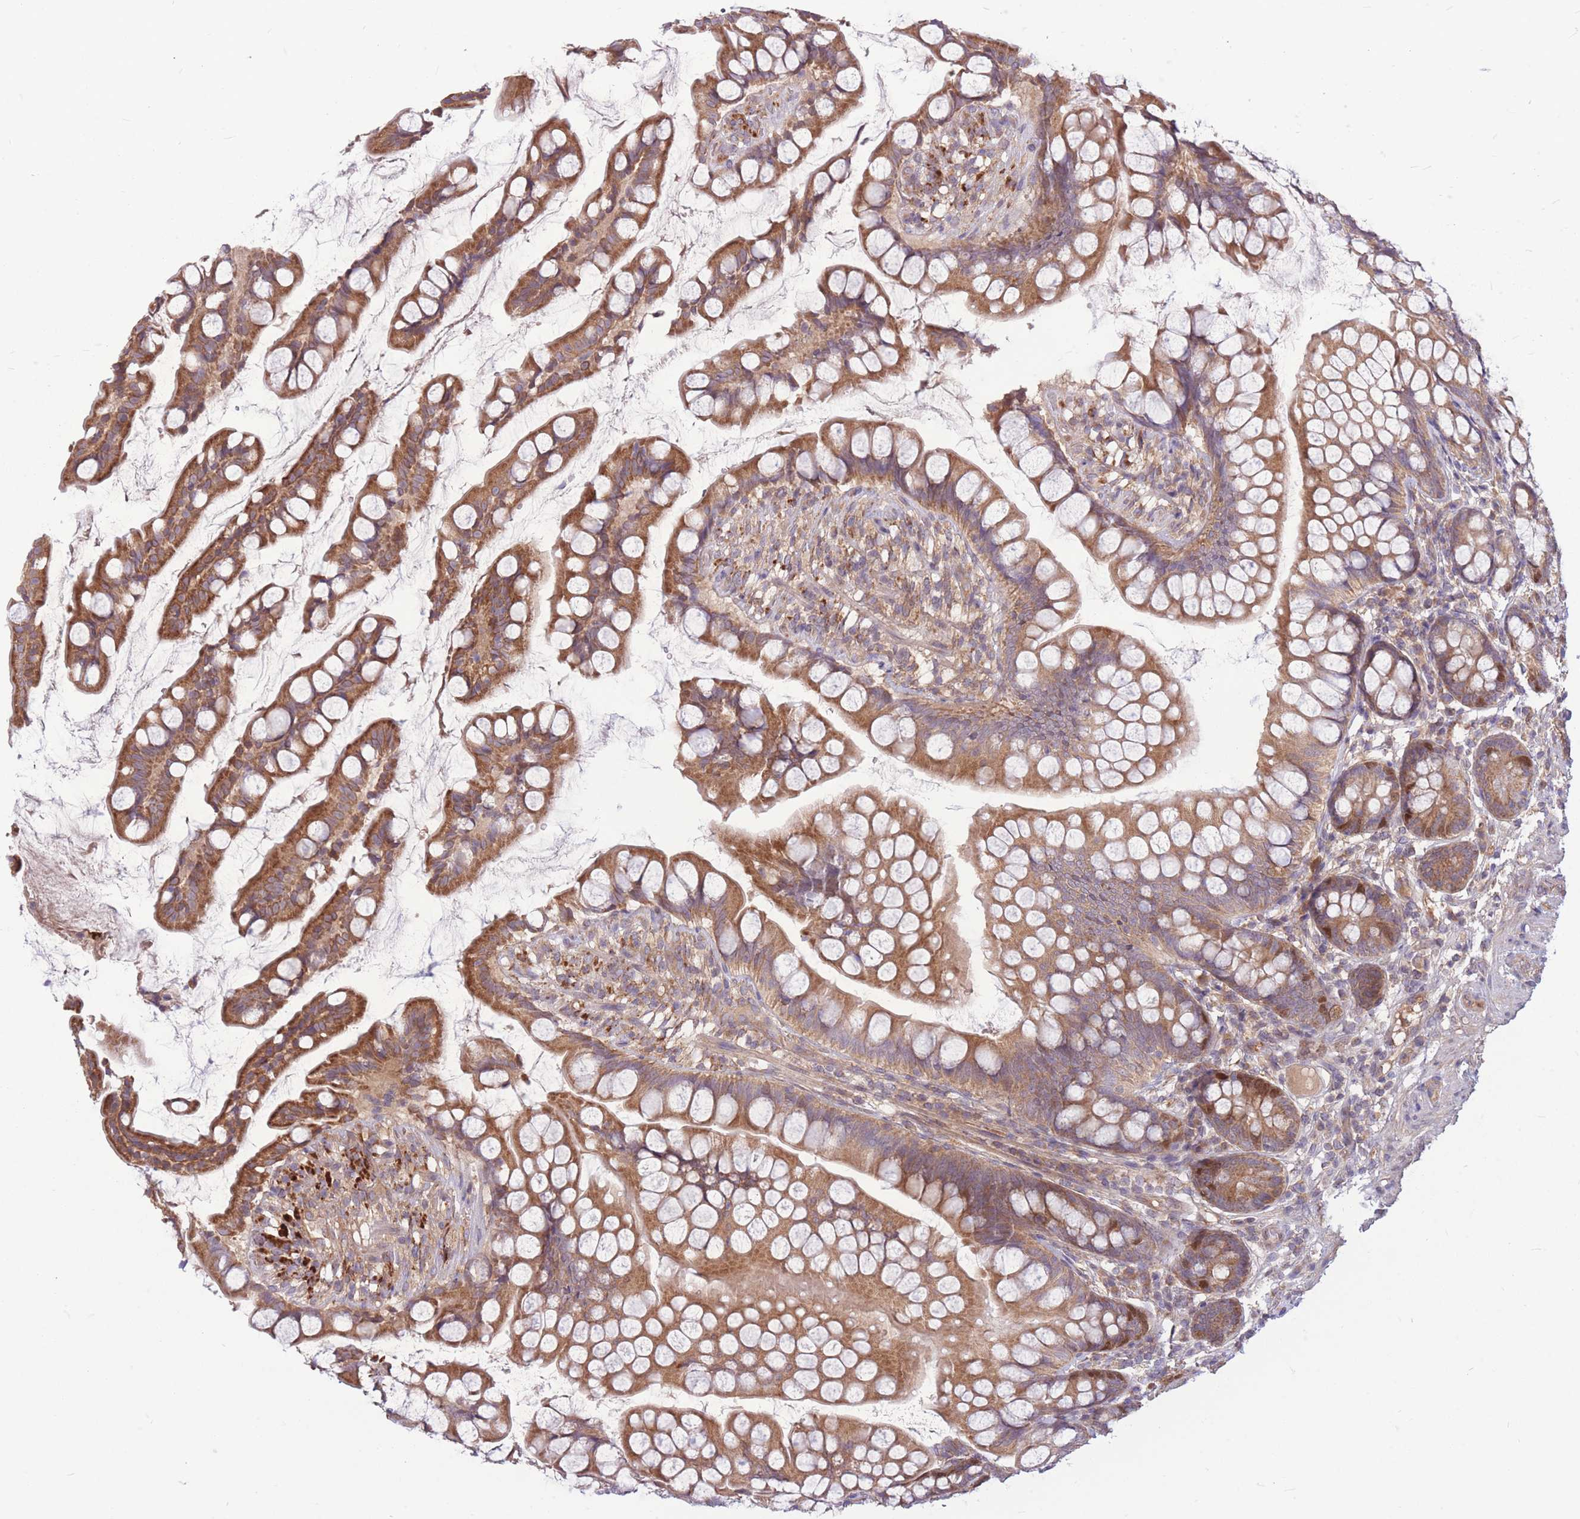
{"staining": {"intensity": "moderate", "quantity": ">75%", "location": "cytoplasmic/membranous,nuclear"}, "tissue": "small intestine", "cell_type": "Glandular cells", "image_type": "normal", "snomed": [{"axis": "morphology", "description": "Normal tissue, NOS"}, {"axis": "topography", "description": "Small intestine"}], "caption": "Brown immunohistochemical staining in benign human small intestine shows moderate cytoplasmic/membranous,nuclear staining in about >75% of glandular cells.", "gene": "GMNN", "patient": {"sex": "male", "age": 70}}